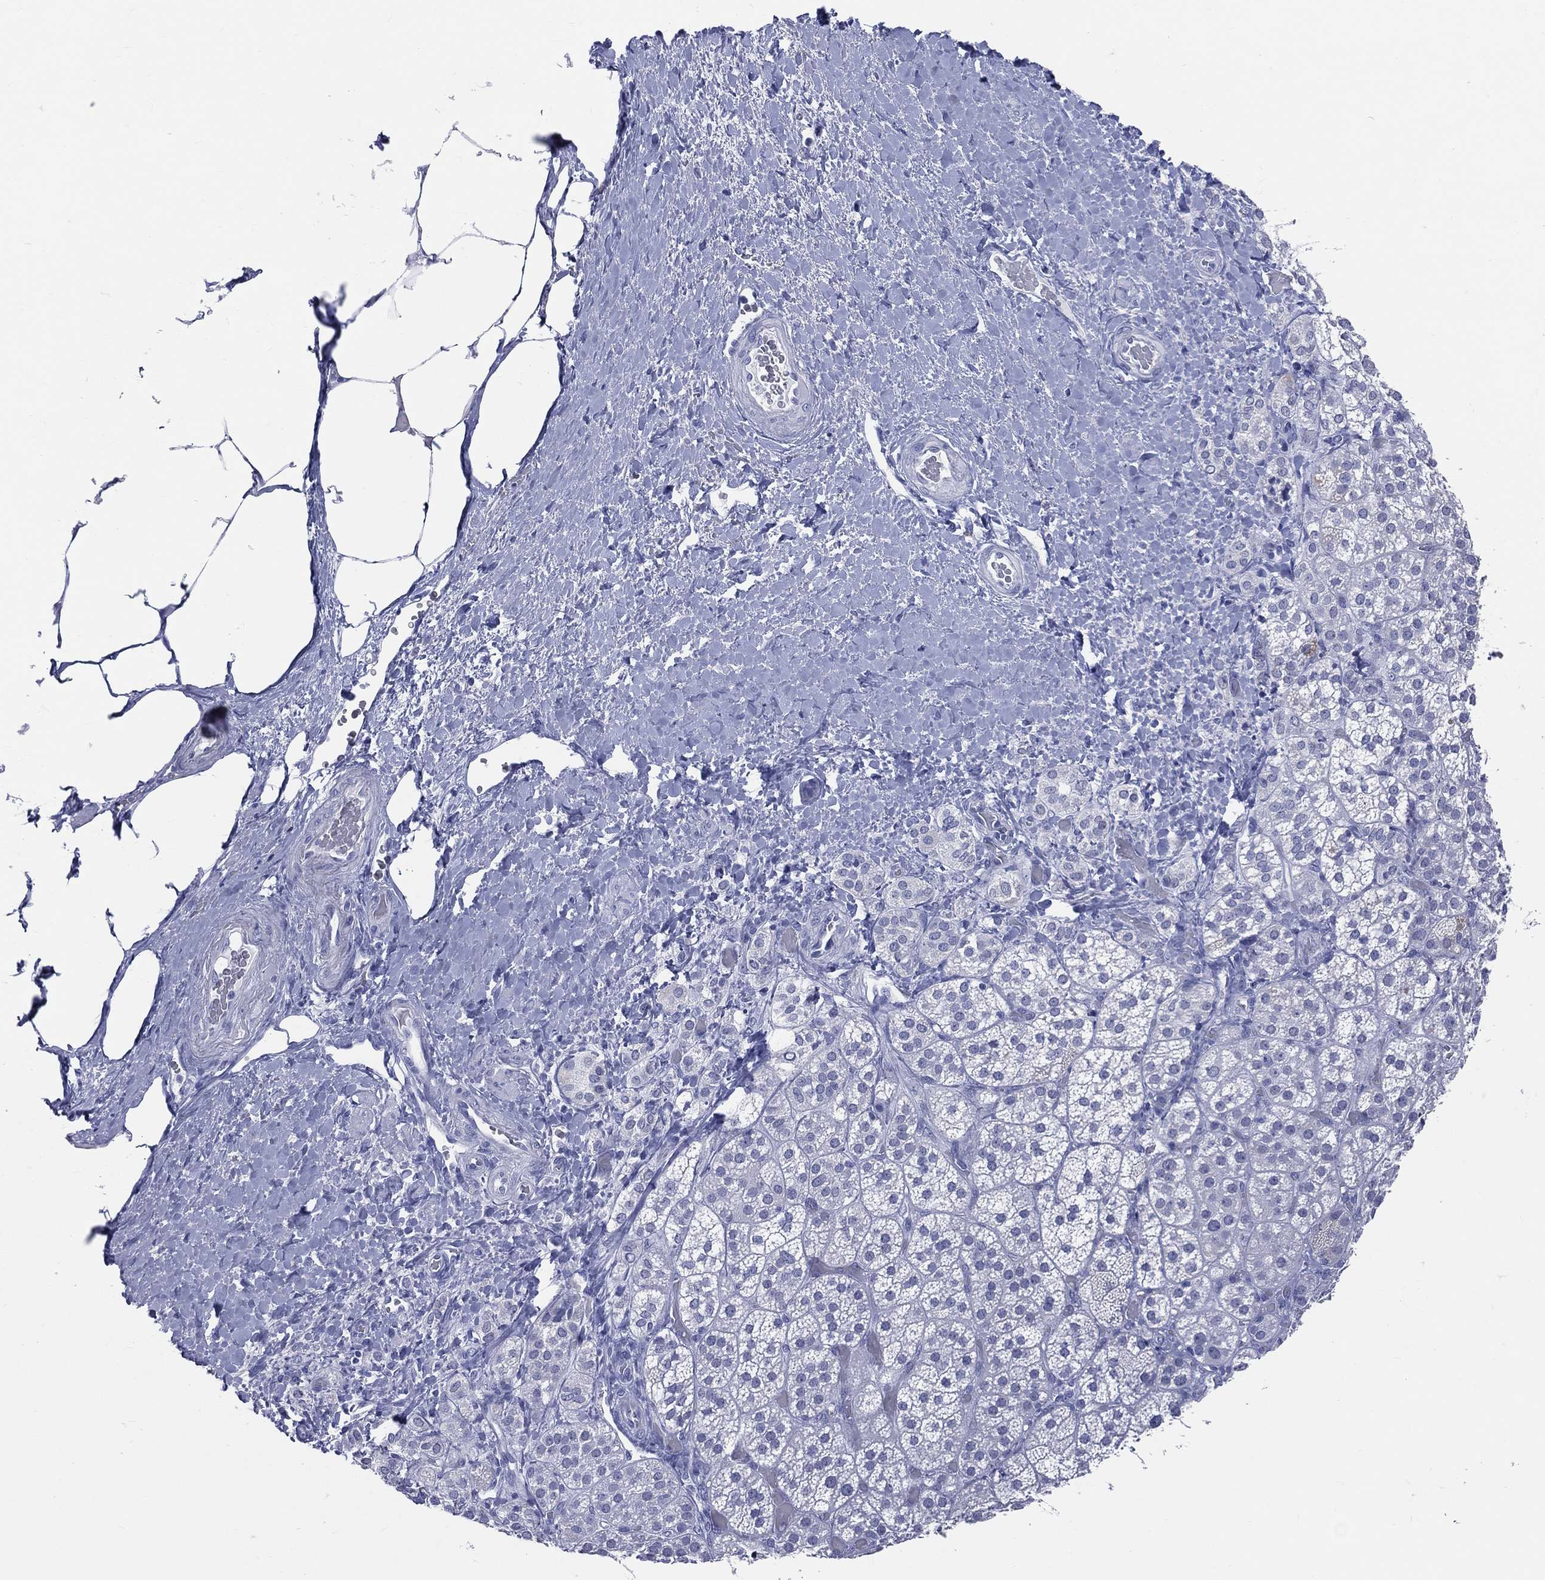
{"staining": {"intensity": "negative", "quantity": "none", "location": "none"}, "tissue": "adrenal gland", "cell_type": "Glandular cells", "image_type": "normal", "snomed": [{"axis": "morphology", "description": "Normal tissue, NOS"}, {"axis": "topography", "description": "Adrenal gland"}], "caption": "Immunohistochemistry of unremarkable human adrenal gland shows no expression in glandular cells.", "gene": "MLLT10", "patient": {"sex": "male", "age": 57}}